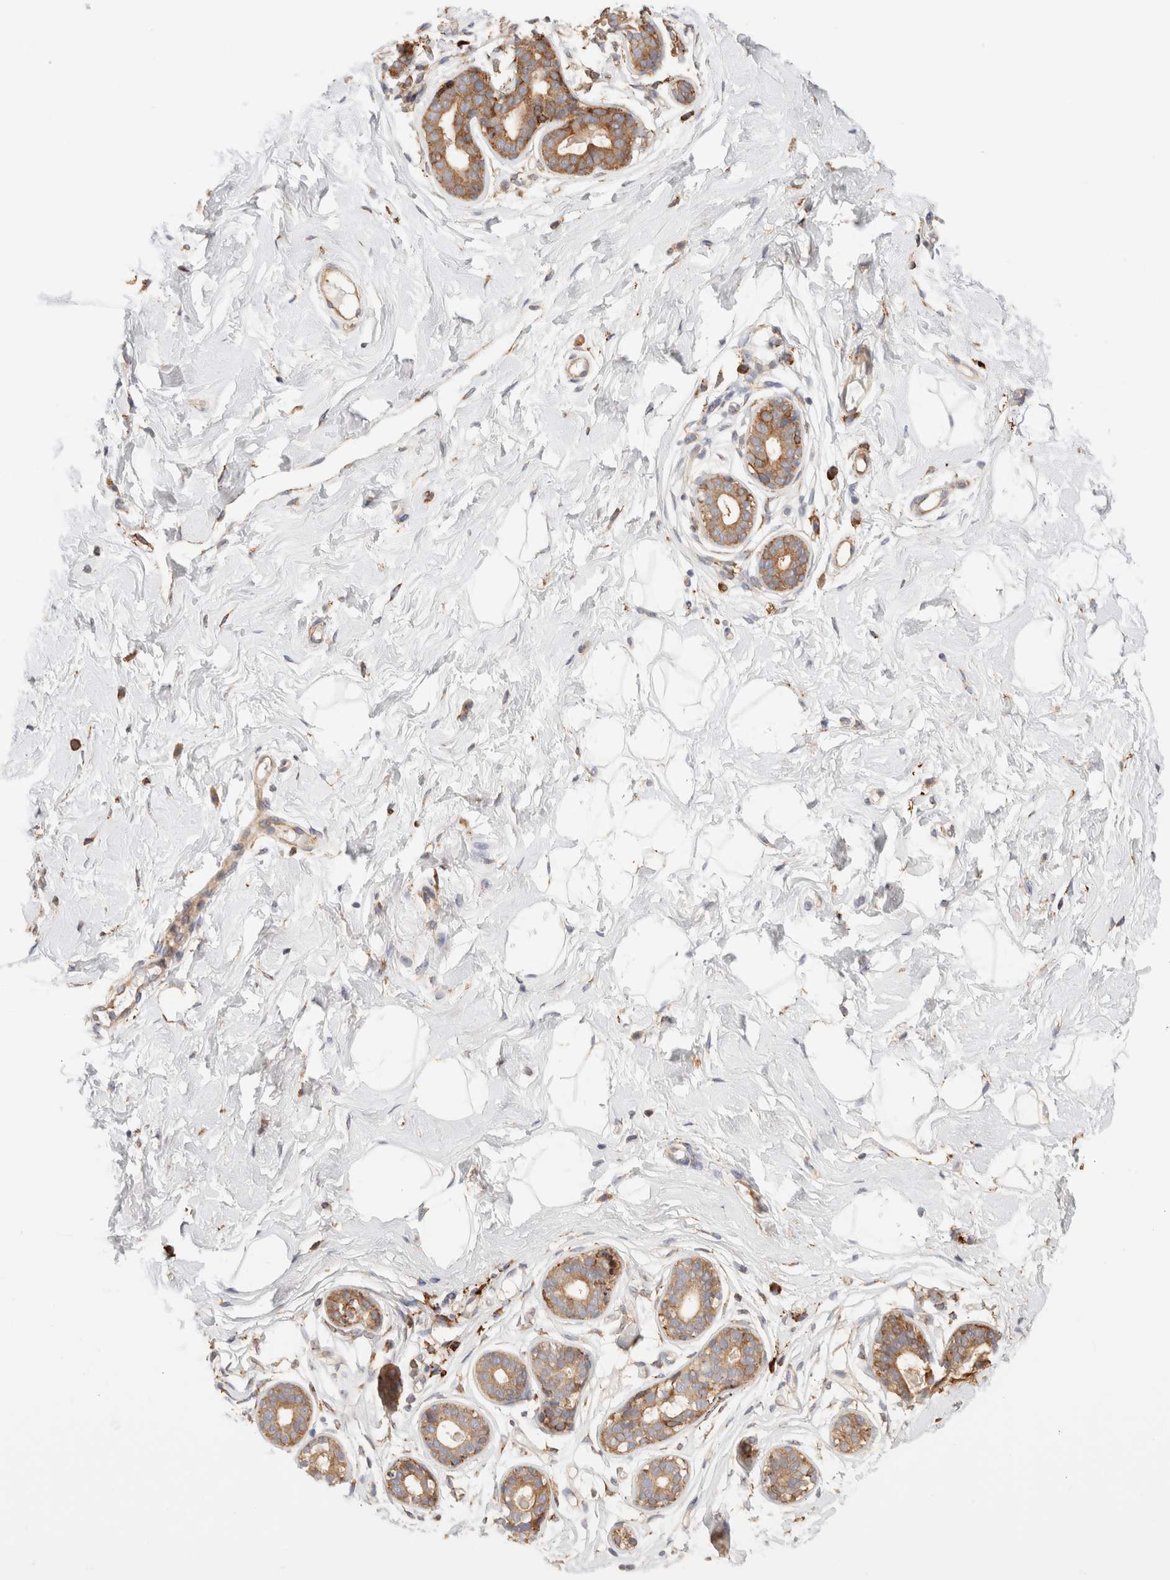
{"staining": {"intensity": "negative", "quantity": "none", "location": "none"}, "tissue": "breast", "cell_type": "Adipocytes", "image_type": "normal", "snomed": [{"axis": "morphology", "description": "Normal tissue, NOS"}, {"axis": "topography", "description": "Breast"}], "caption": "A high-resolution photomicrograph shows immunohistochemistry staining of benign breast, which shows no significant expression in adipocytes.", "gene": "FER", "patient": {"sex": "female", "age": 23}}